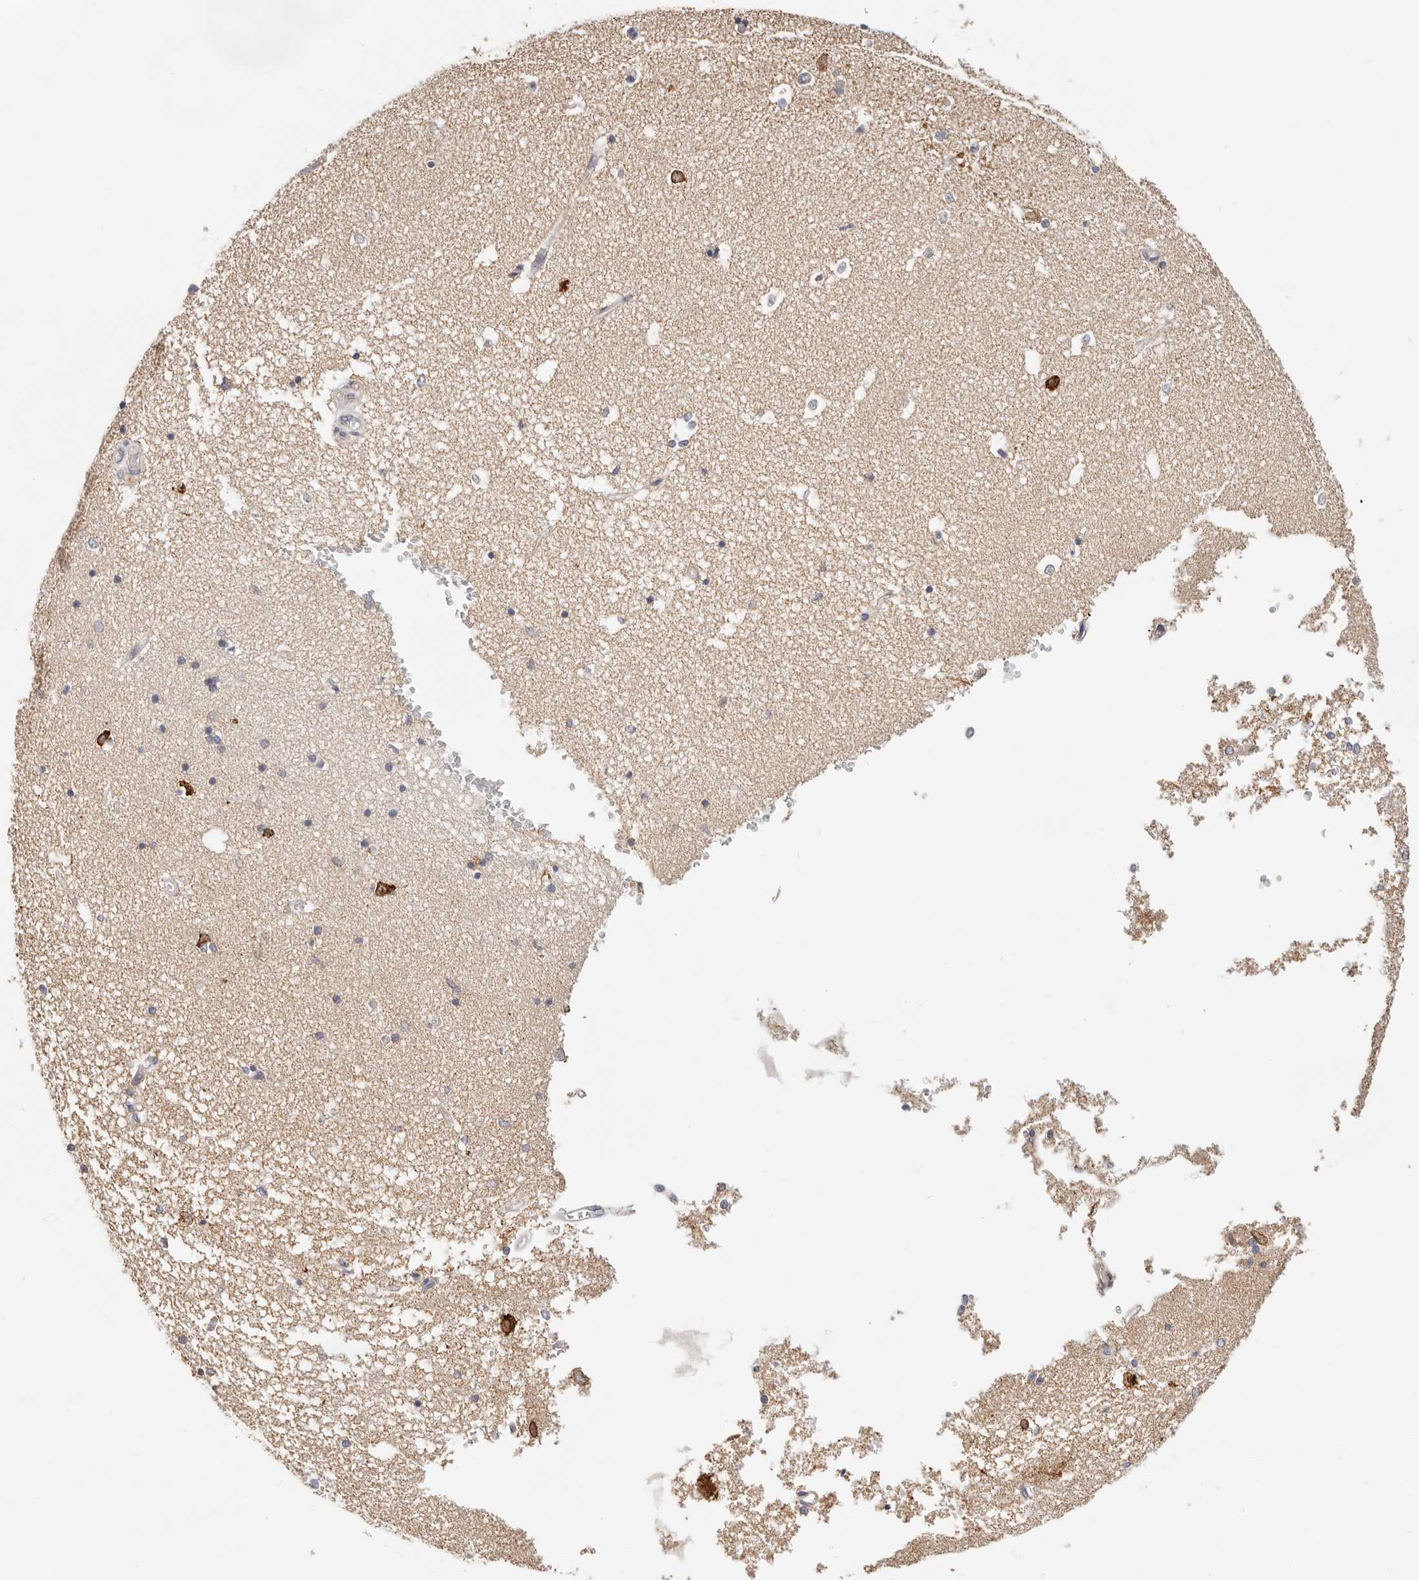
{"staining": {"intensity": "moderate", "quantity": "<25%", "location": "cytoplasmic/membranous"}, "tissue": "hippocampus", "cell_type": "Glial cells", "image_type": "normal", "snomed": [{"axis": "morphology", "description": "Normal tissue, NOS"}, {"axis": "topography", "description": "Hippocampus"}], "caption": "Human hippocampus stained with a protein marker reveals moderate staining in glial cells.", "gene": "AFDN", "patient": {"sex": "male", "age": 45}}